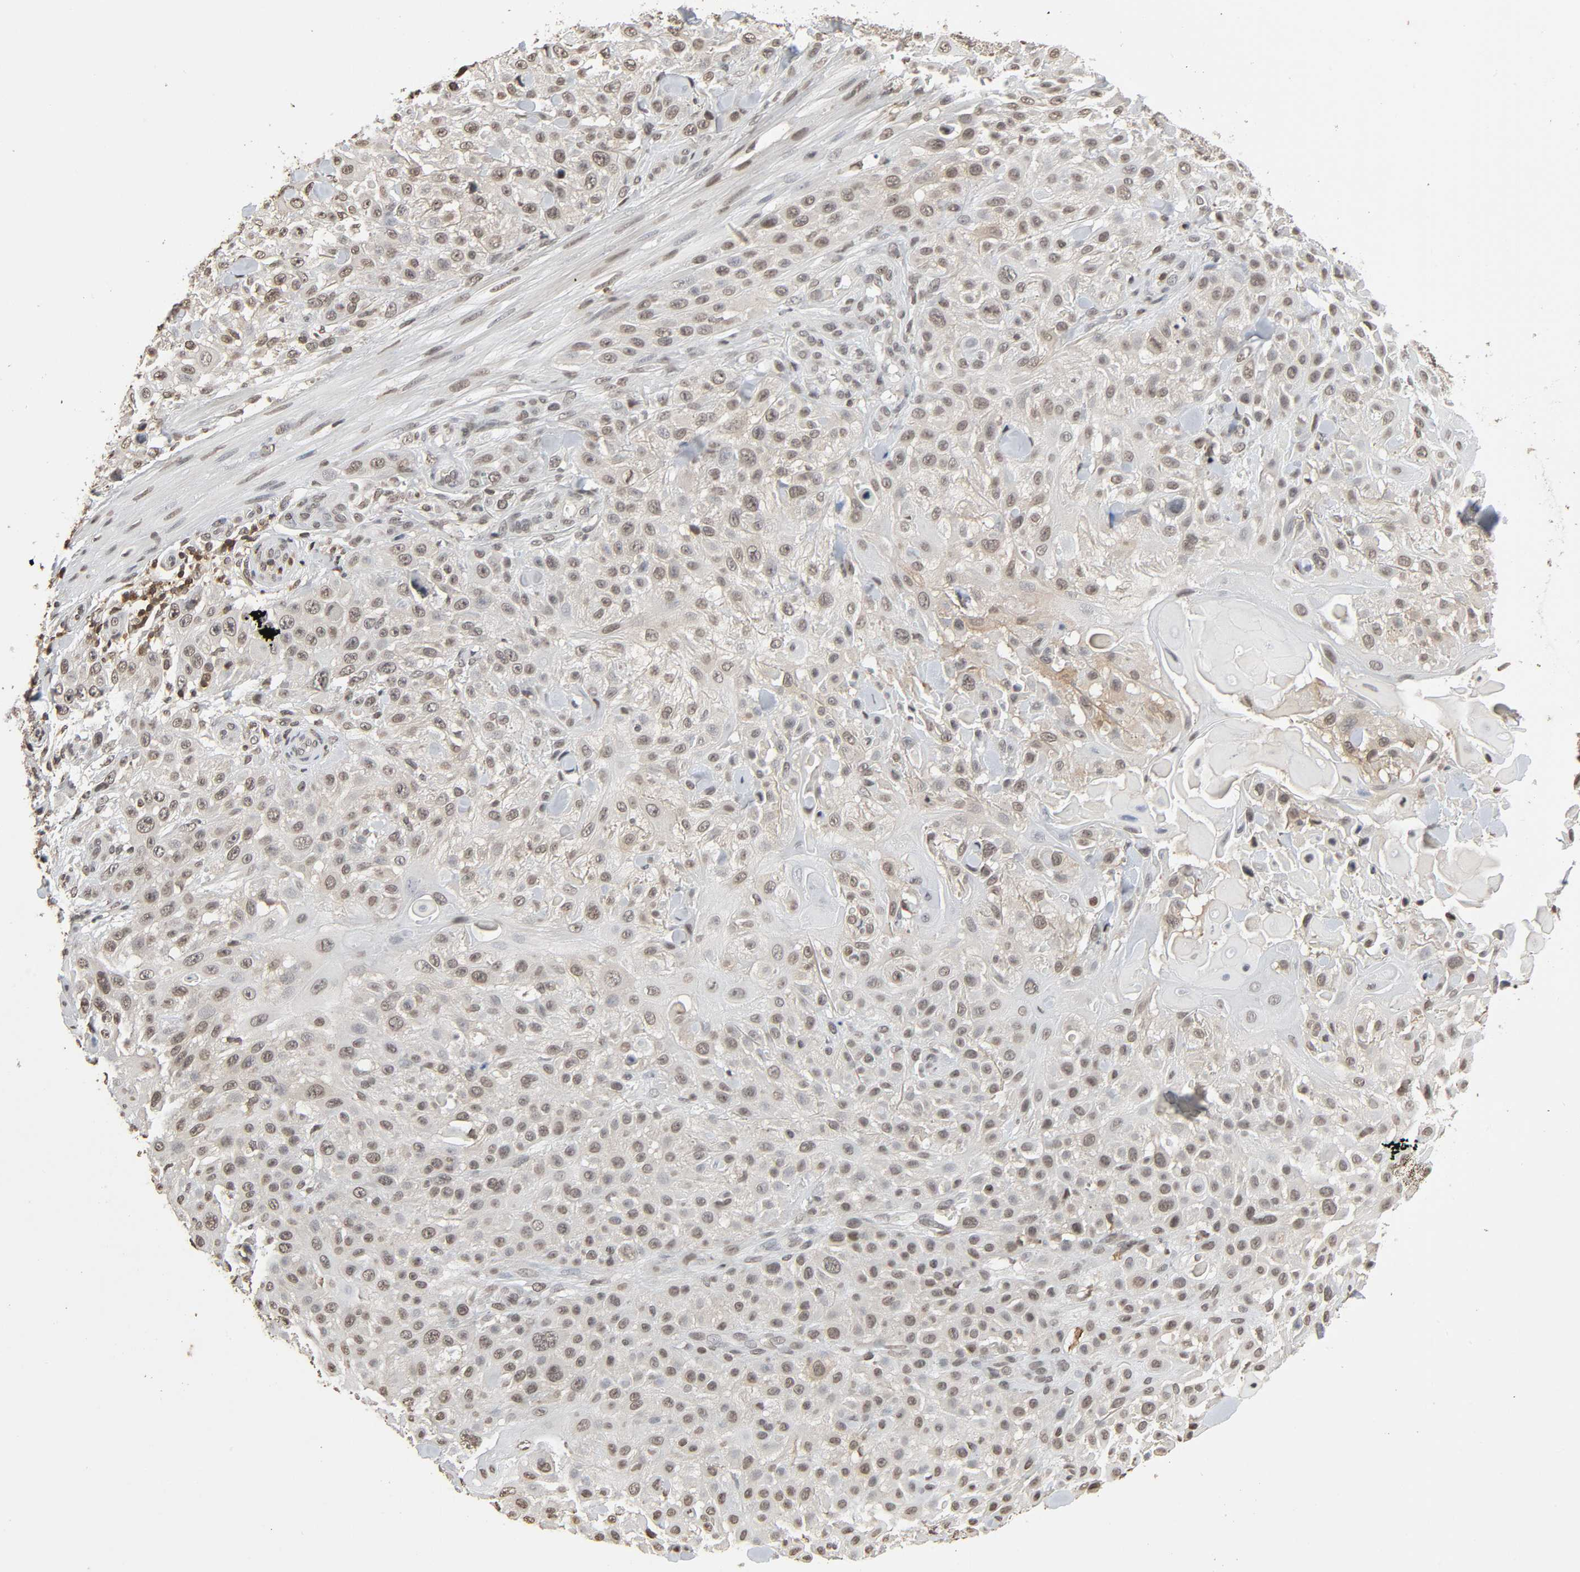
{"staining": {"intensity": "weak", "quantity": "25%-75%", "location": "nuclear"}, "tissue": "skin cancer", "cell_type": "Tumor cells", "image_type": "cancer", "snomed": [{"axis": "morphology", "description": "Squamous cell carcinoma, NOS"}, {"axis": "topography", "description": "Skin"}], "caption": "Squamous cell carcinoma (skin) stained with a brown dye reveals weak nuclear positive staining in approximately 25%-75% of tumor cells.", "gene": "STK4", "patient": {"sex": "female", "age": 42}}